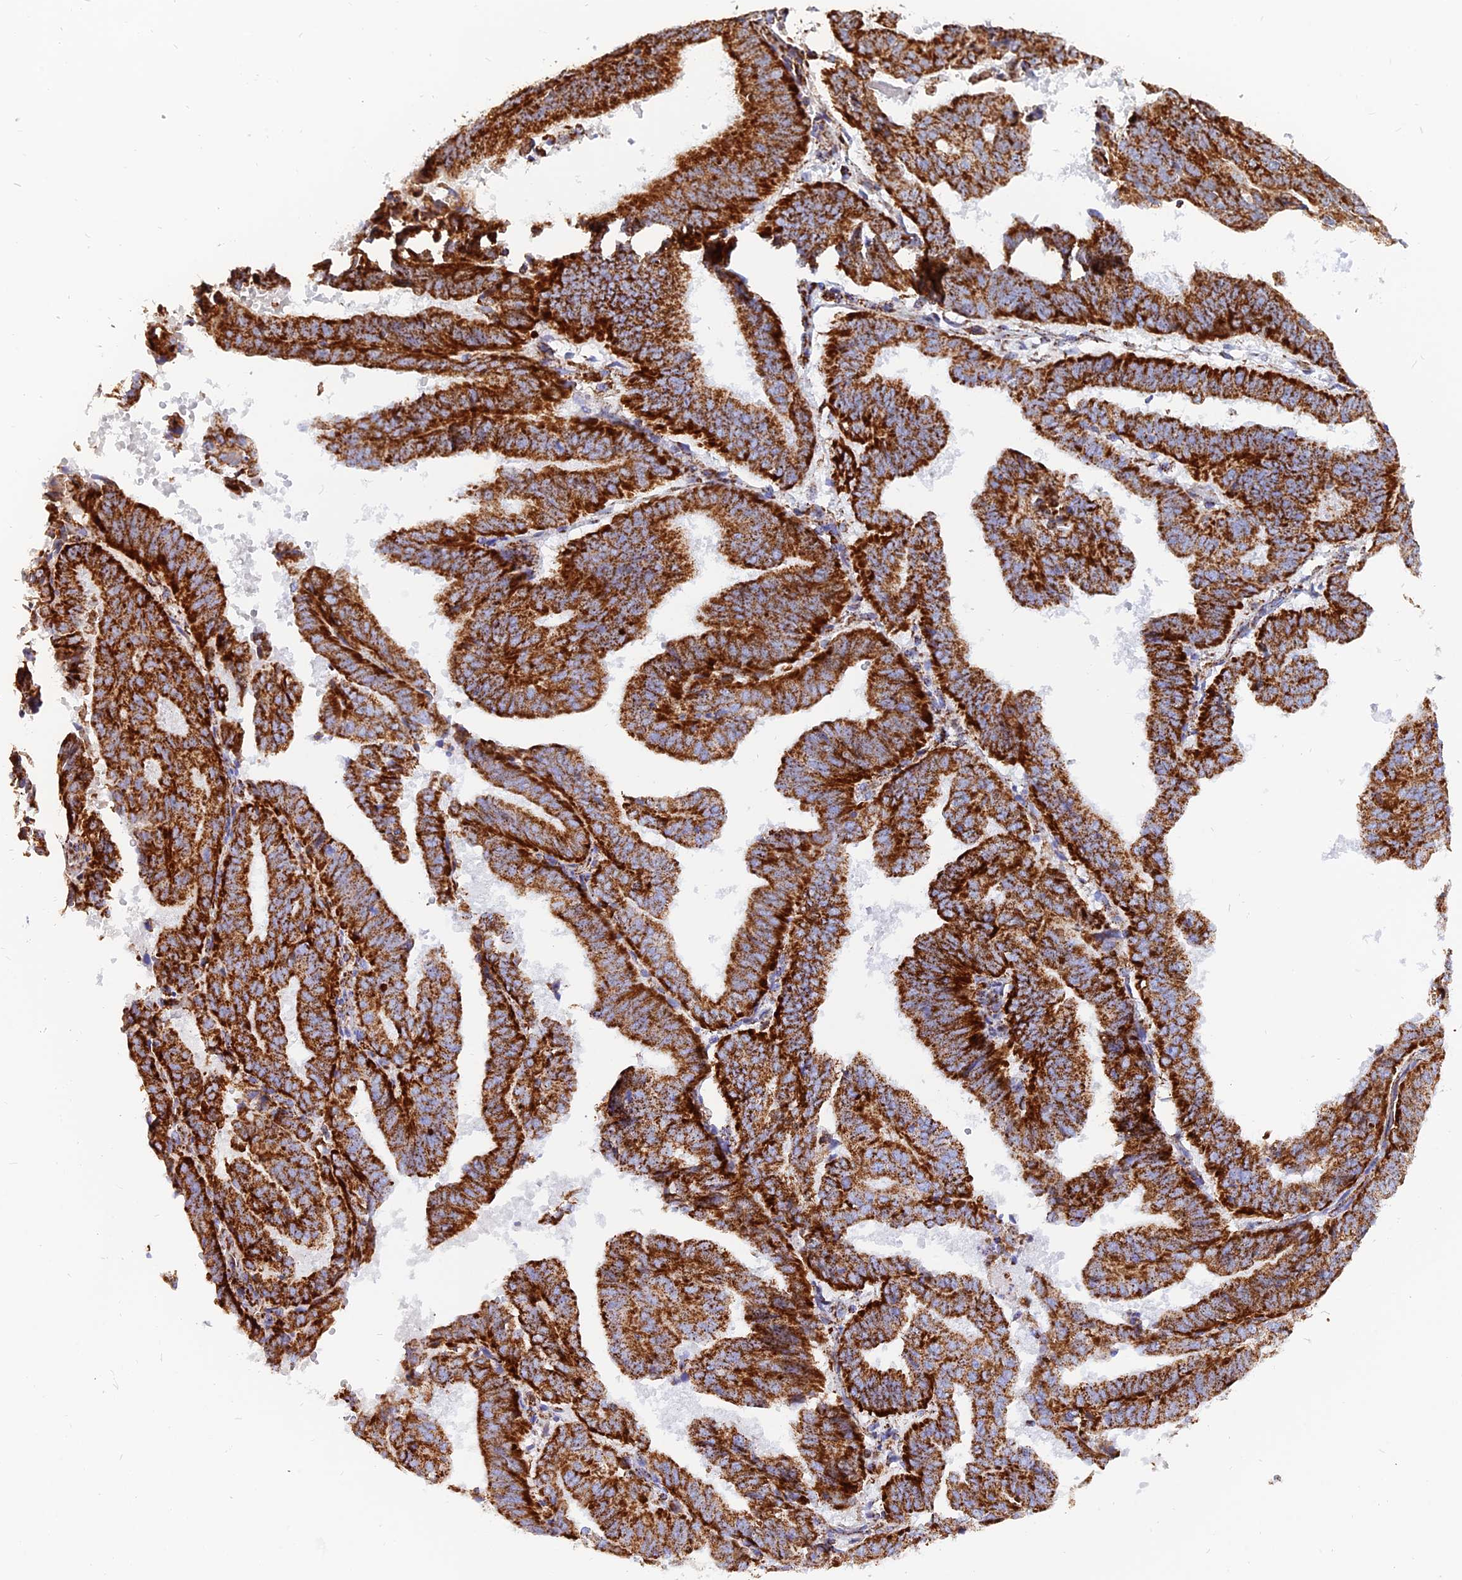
{"staining": {"intensity": "strong", "quantity": ">75%", "location": "cytoplasmic/membranous"}, "tissue": "endometrial cancer", "cell_type": "Tumor cells", "image_type": "cancer", "snomed": [{"axis": "morphology", "description": "Adenocarcinoma, NOS"}, {"axis": "topography", "description": "Uterus"}], "caption": "Immunohistochemistry micrograph of endometrial adenocarcinoma stained for a protein (brown), which shows high levels of strong cytoplasmic/membranous staining in approximately >75% of tumor cells.", "gene": "NDUFB6", "patient": {"sex": "female", "age": 77}}